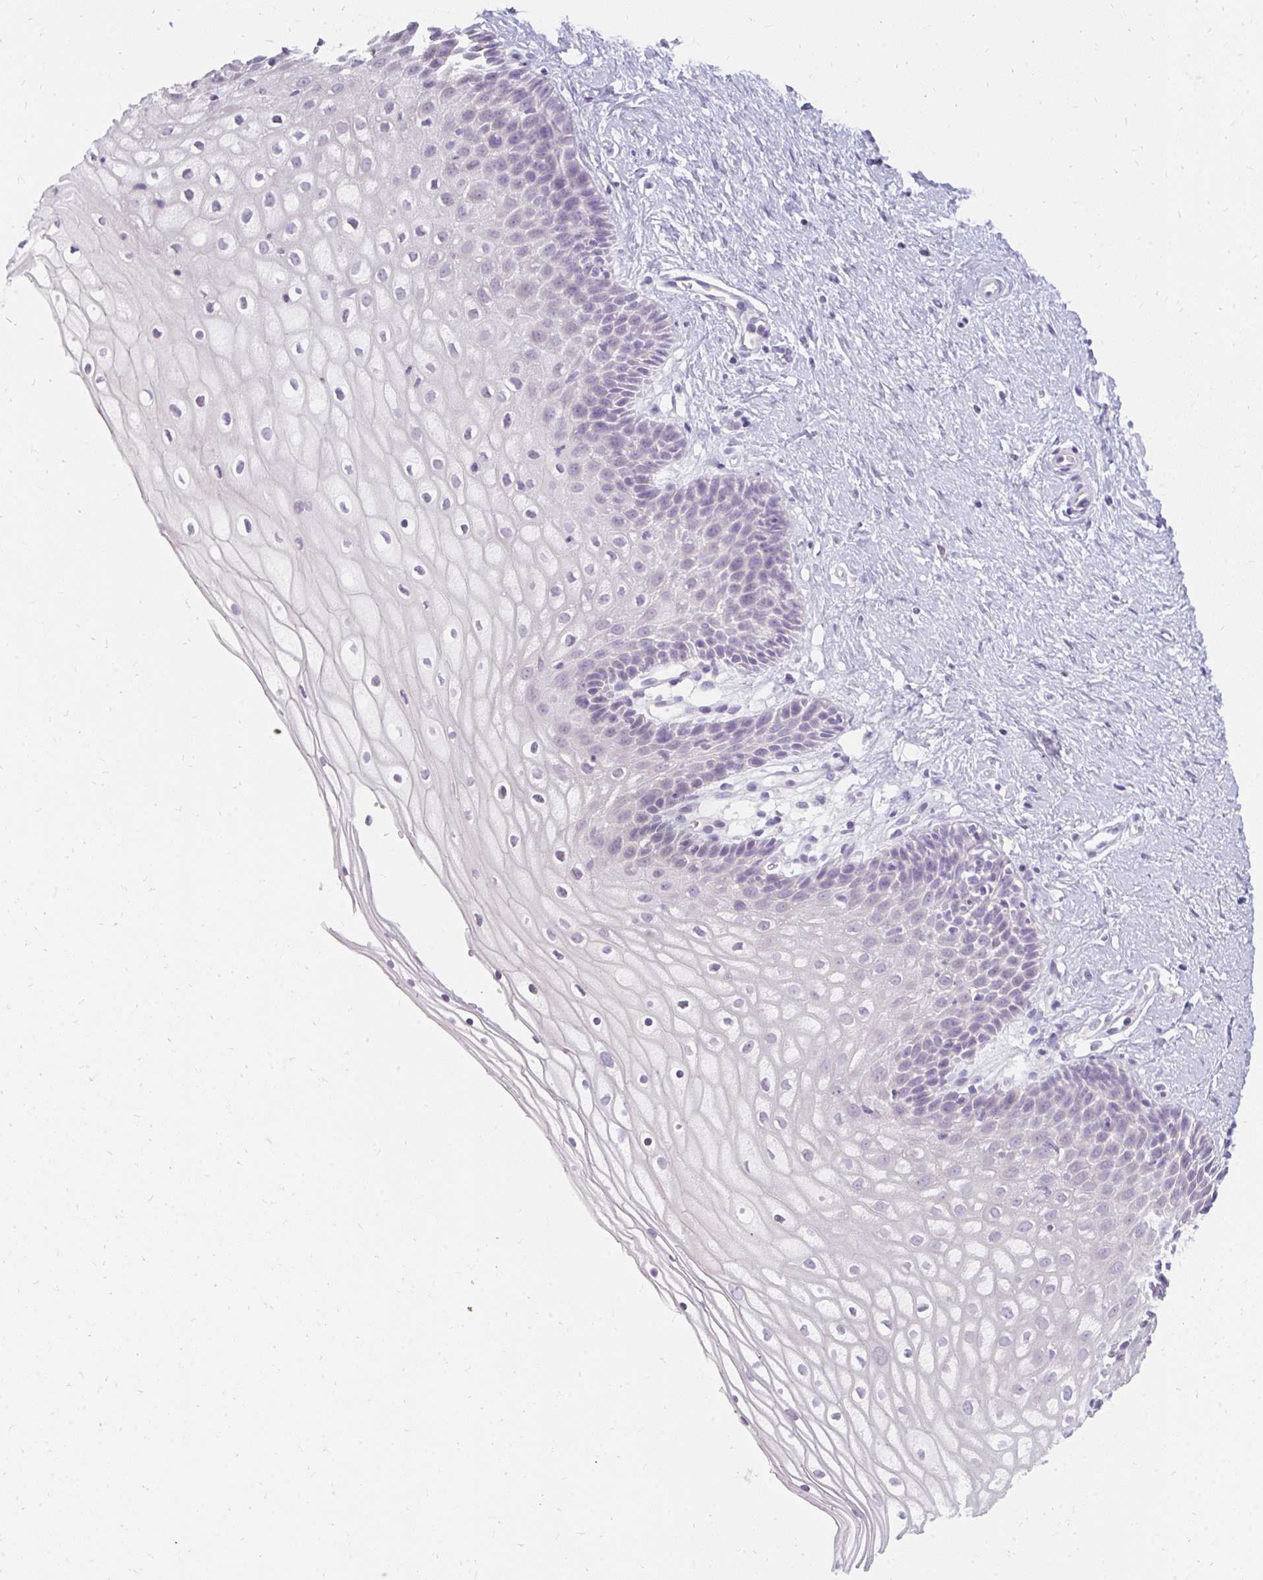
{"staining": {"intensity": "negative", "quantity": "none", "location": "none"}, "tissue": "cervix", "cell_type": "Glandular cells", "image_type": "normal", "snomed": [{"axis": "morphology", "description": "Normal tissue, NOS"}, {"axis": "topography", "description": "Cervix"}], "caption": "Cervix was stained to show a protein in brown. There is no significant expression in glandular cells. (DAB (3,3'-diaminobenzidine) immunohistochemistry visualized using brightfield microscopy, high magnification).", "gene": "PPP1R3G", "patient": {"sex": "female", "age": 36}}